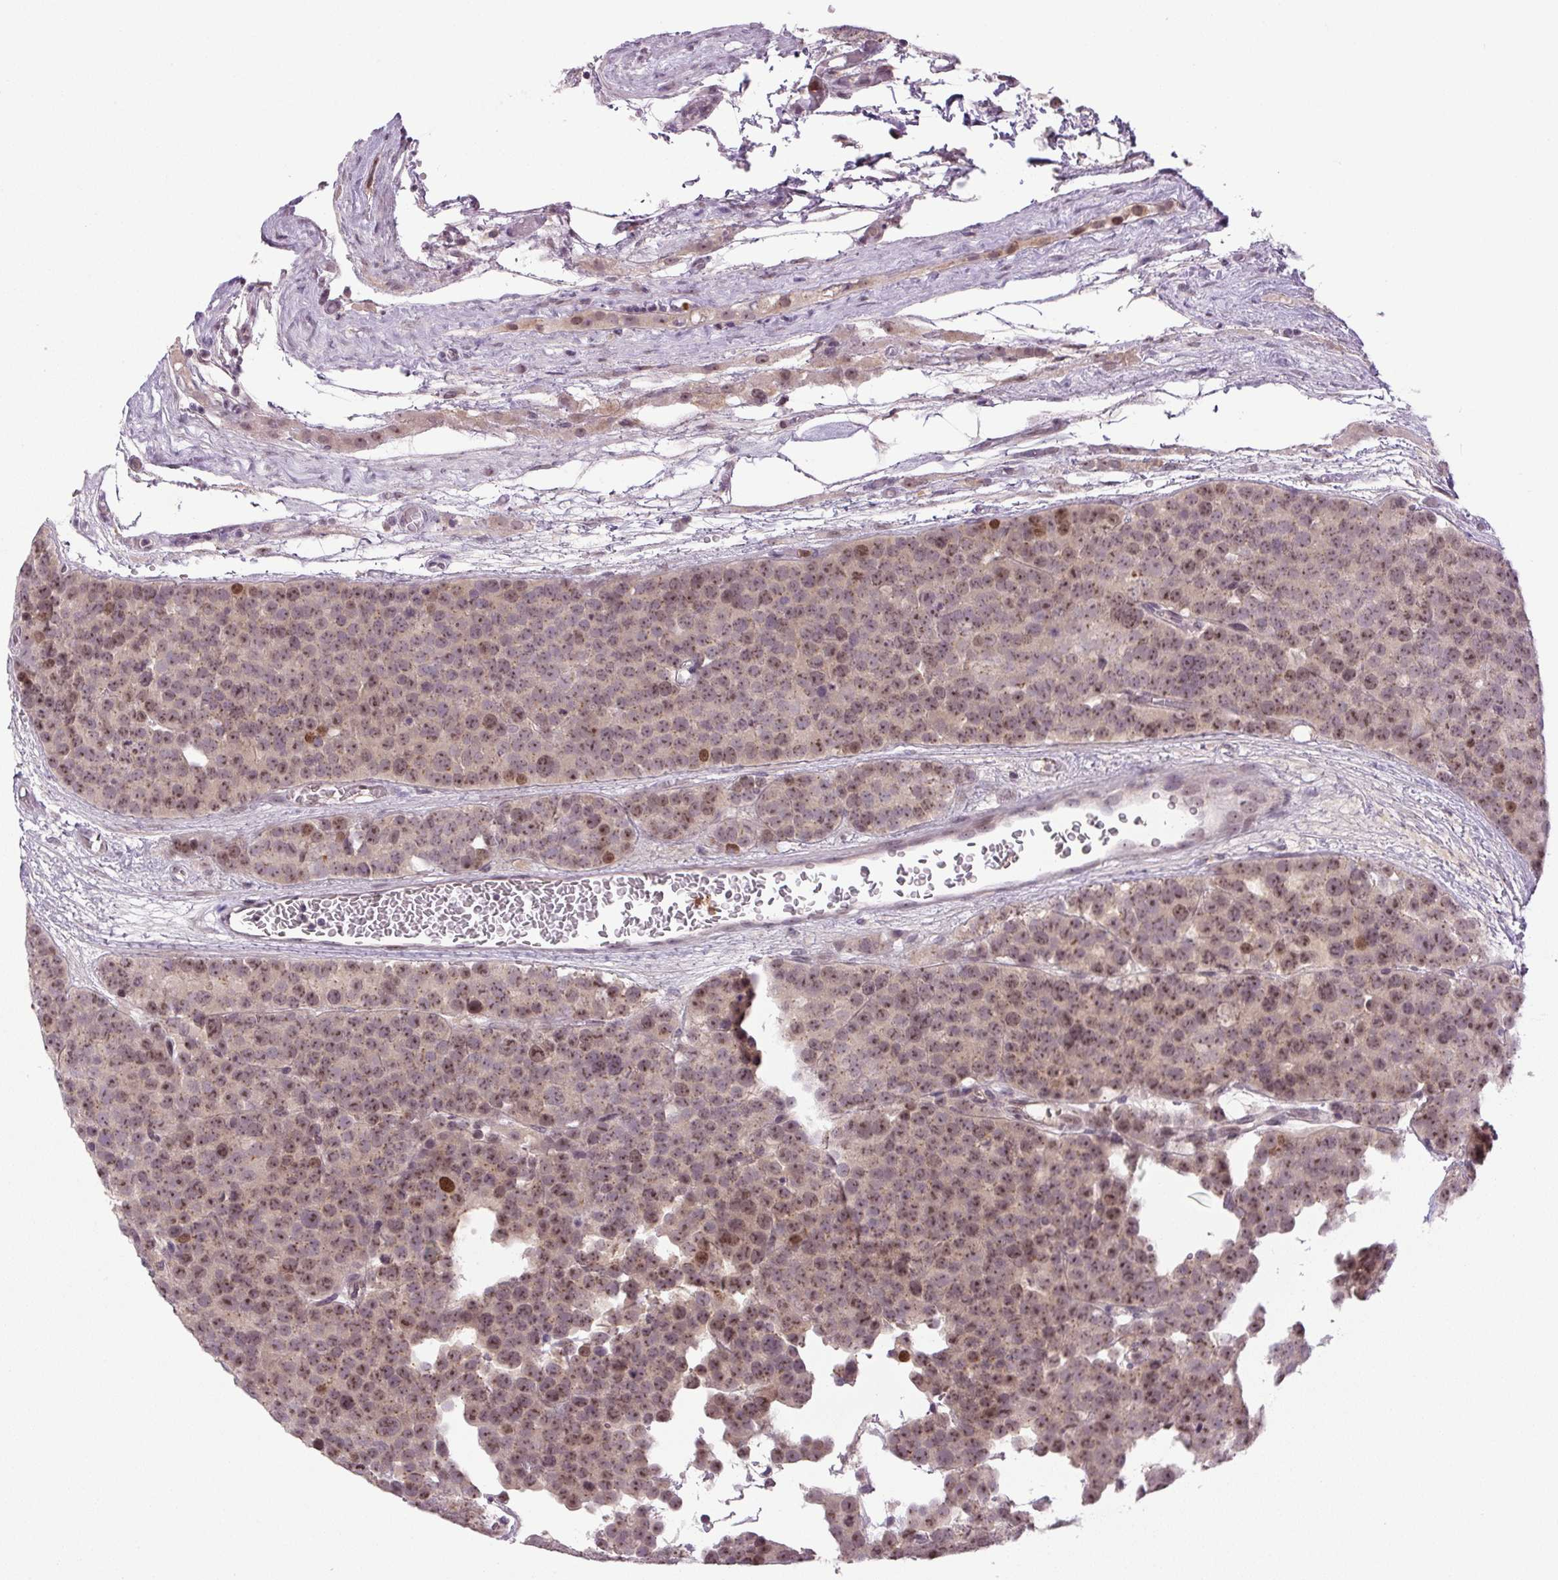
{"staining": {"intensity": "moderate", "quantity": ">75%", "location": "nuclear"}, "tissue": "testis cancer", "cell_type": "Tumor cells", "image_type": "cancer", "snomed": [{"axis": "morphology", "description": "Seminoma, NOS"}, {"axis": "topography", "description": "Testis"}], "caption": "Immunohistochemical staining of human seminoma (testis) displays medium levels of moderate nuclear positivity in approximately >75% of tumor cells. The staining was performed using DAB, with brown indicating positive protein expression. Nuclei are stained blue with hematoxylin.", "gene": "SGF29", "patient": {"sex": "male", "age": 71}}